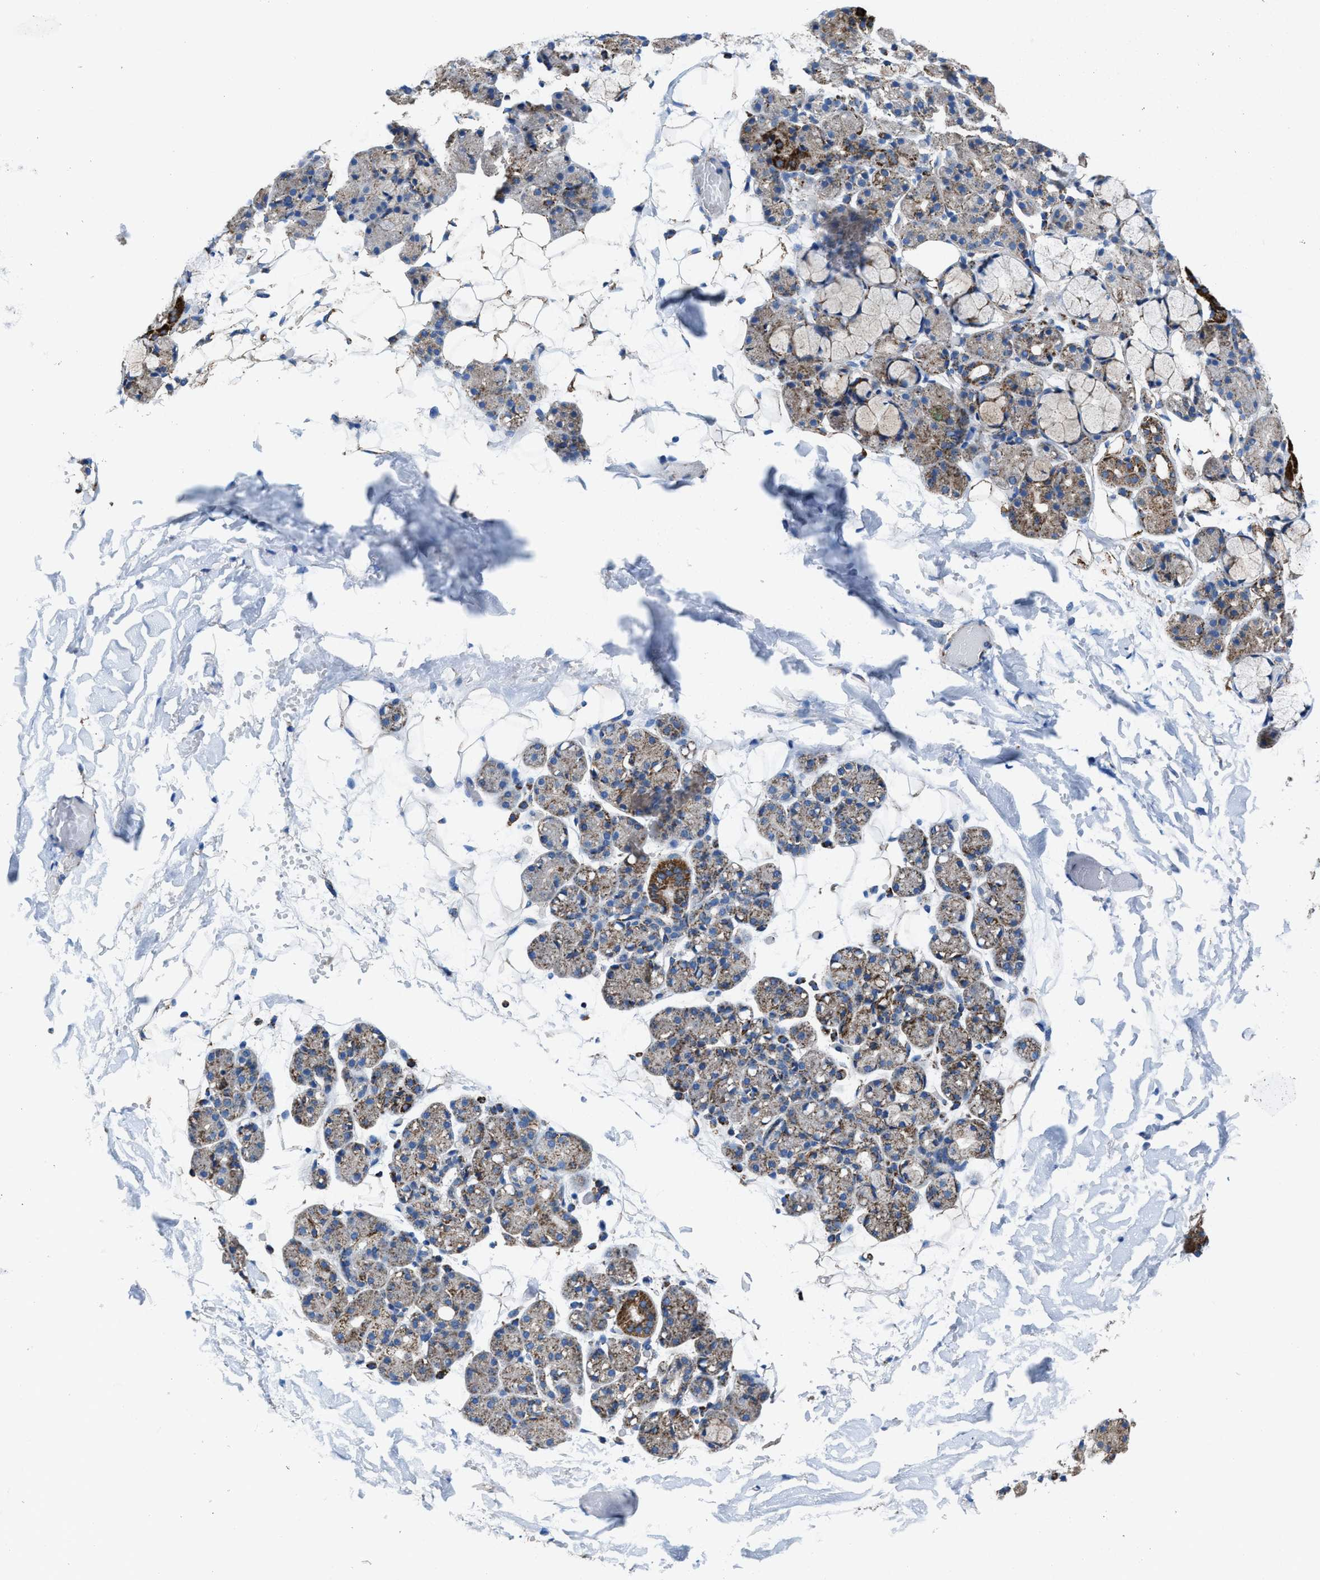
{"staining": {"intensity": "strong", "quantity": "<25%", "location": "cytoplasmic/membranous"}, "tissue": "salivary gland", "cell_type": "Glandular cells", "image_type": "normal", "snomed": [{"axis": "morphology", "description": "Normal tissue, NOS"}, {"axis": "topography", "description": "Salivary gland"}], "caption": "Salivary gland stained for a protein displays strong cytoplasmic/membranous positivity in glandular cells. The staining was performed using DAB, with brown indicating positive protein expression. Nuclei are stained blue with hematoxylin.", "gene": "ALDH1B1", "patient": {"sex": "male", "age": 63}}